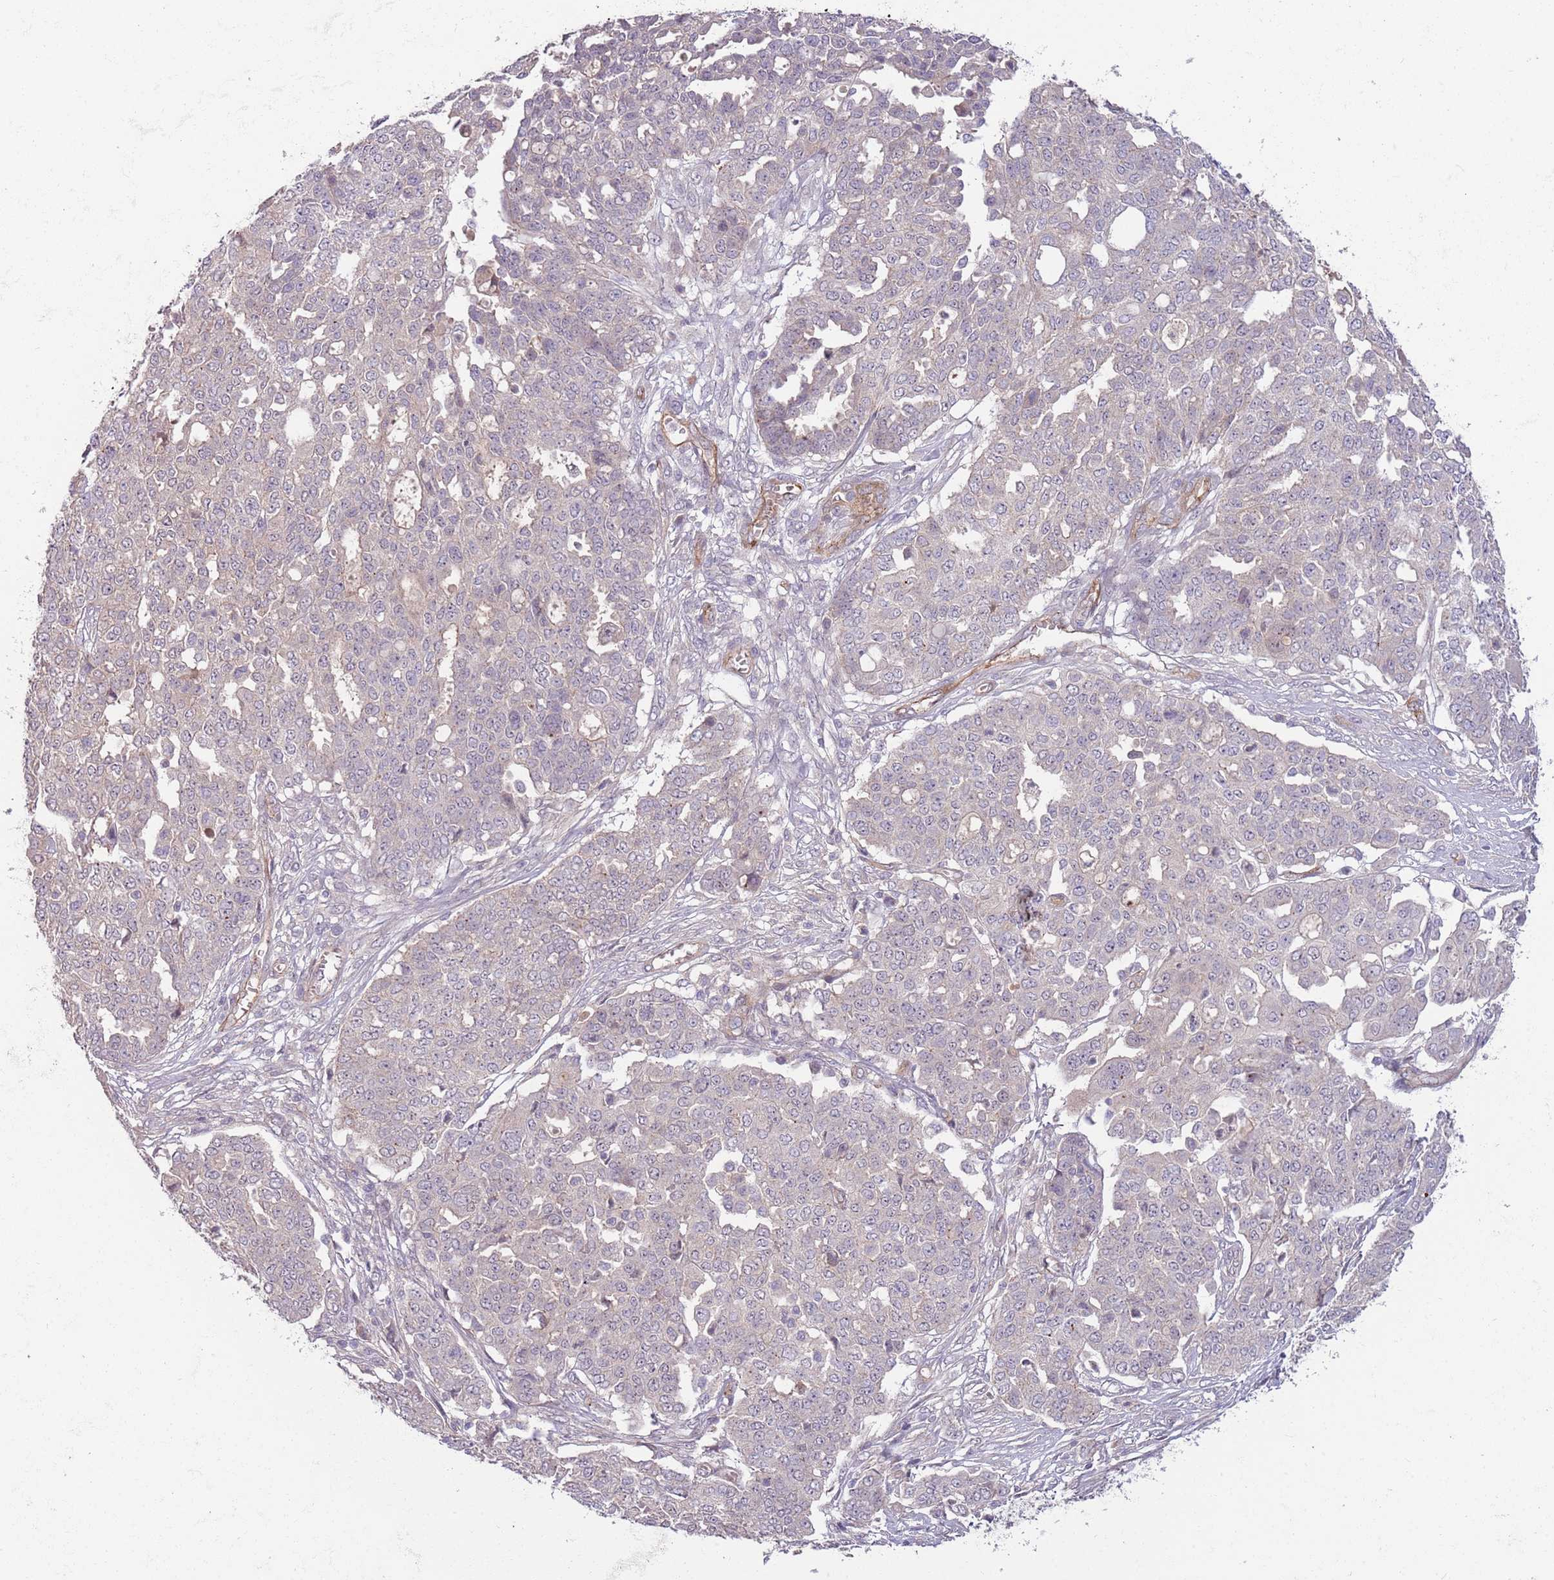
{"staining": {"intensity": "negative", "quantity": "none", "location": "none"}, "tissue": "ovarian cancer", "cell_type": "Tumor cells", "image_type": "cancer", "snomed": [{"axis": "morphology", "description": "Cystadenocarcinoma, serous, NOS"}, {"axis": "topography", "description": "Soft tissue"}, {"axis": "topography", "description": "Ovary"}], "caption": "Tumor cells show no significant staining in ovarian cancer. Nuclei are stained in blue.", "gene": "SAV1", "patient": {"sex": "female", "age": 57}}